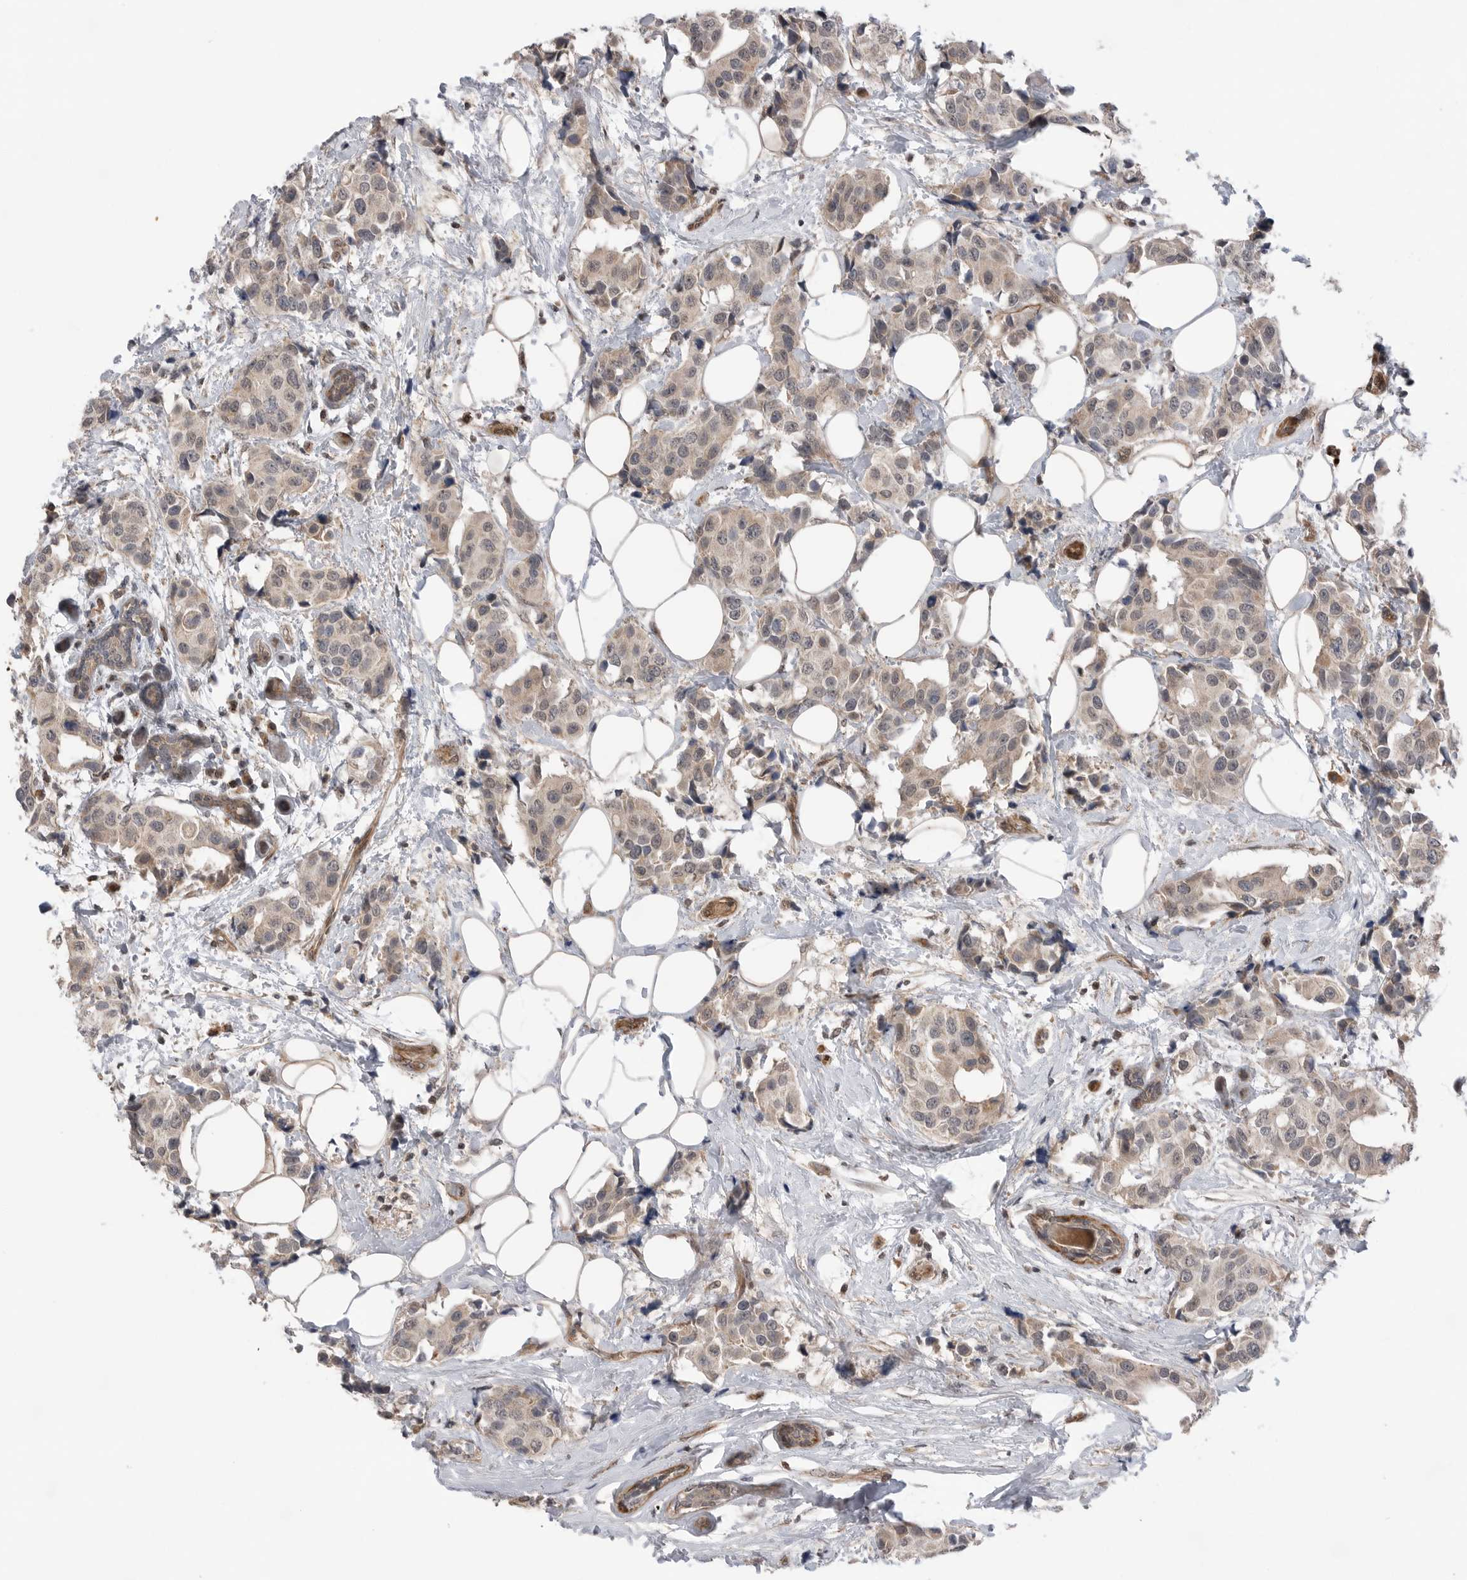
{"staining": {"intensity": "weak", "quantity": ">75%", "location": "cytoplasmic/membranous"}, "tissue": "breast cancer", "cell_type": "Tumor cells", "image_type": "cancer", "snomed": [{"axis": "morphology", "description": "Normal tissue, NOS"}, {"axis": "morphology", "description": "Duct carcinoma"}, {"axis": "topography", "description": "Breast"}], "caption": "Protein expression analysis of human breast invasive ductal carcinoma reveals weak cytoplasmic/membranous staining in about >75% of tumor cells. Ihc stains the protein in brown and the nuclei are stained blue.", "gene": "PEAK1", "patient": {"sex": "female", "age": 39}}